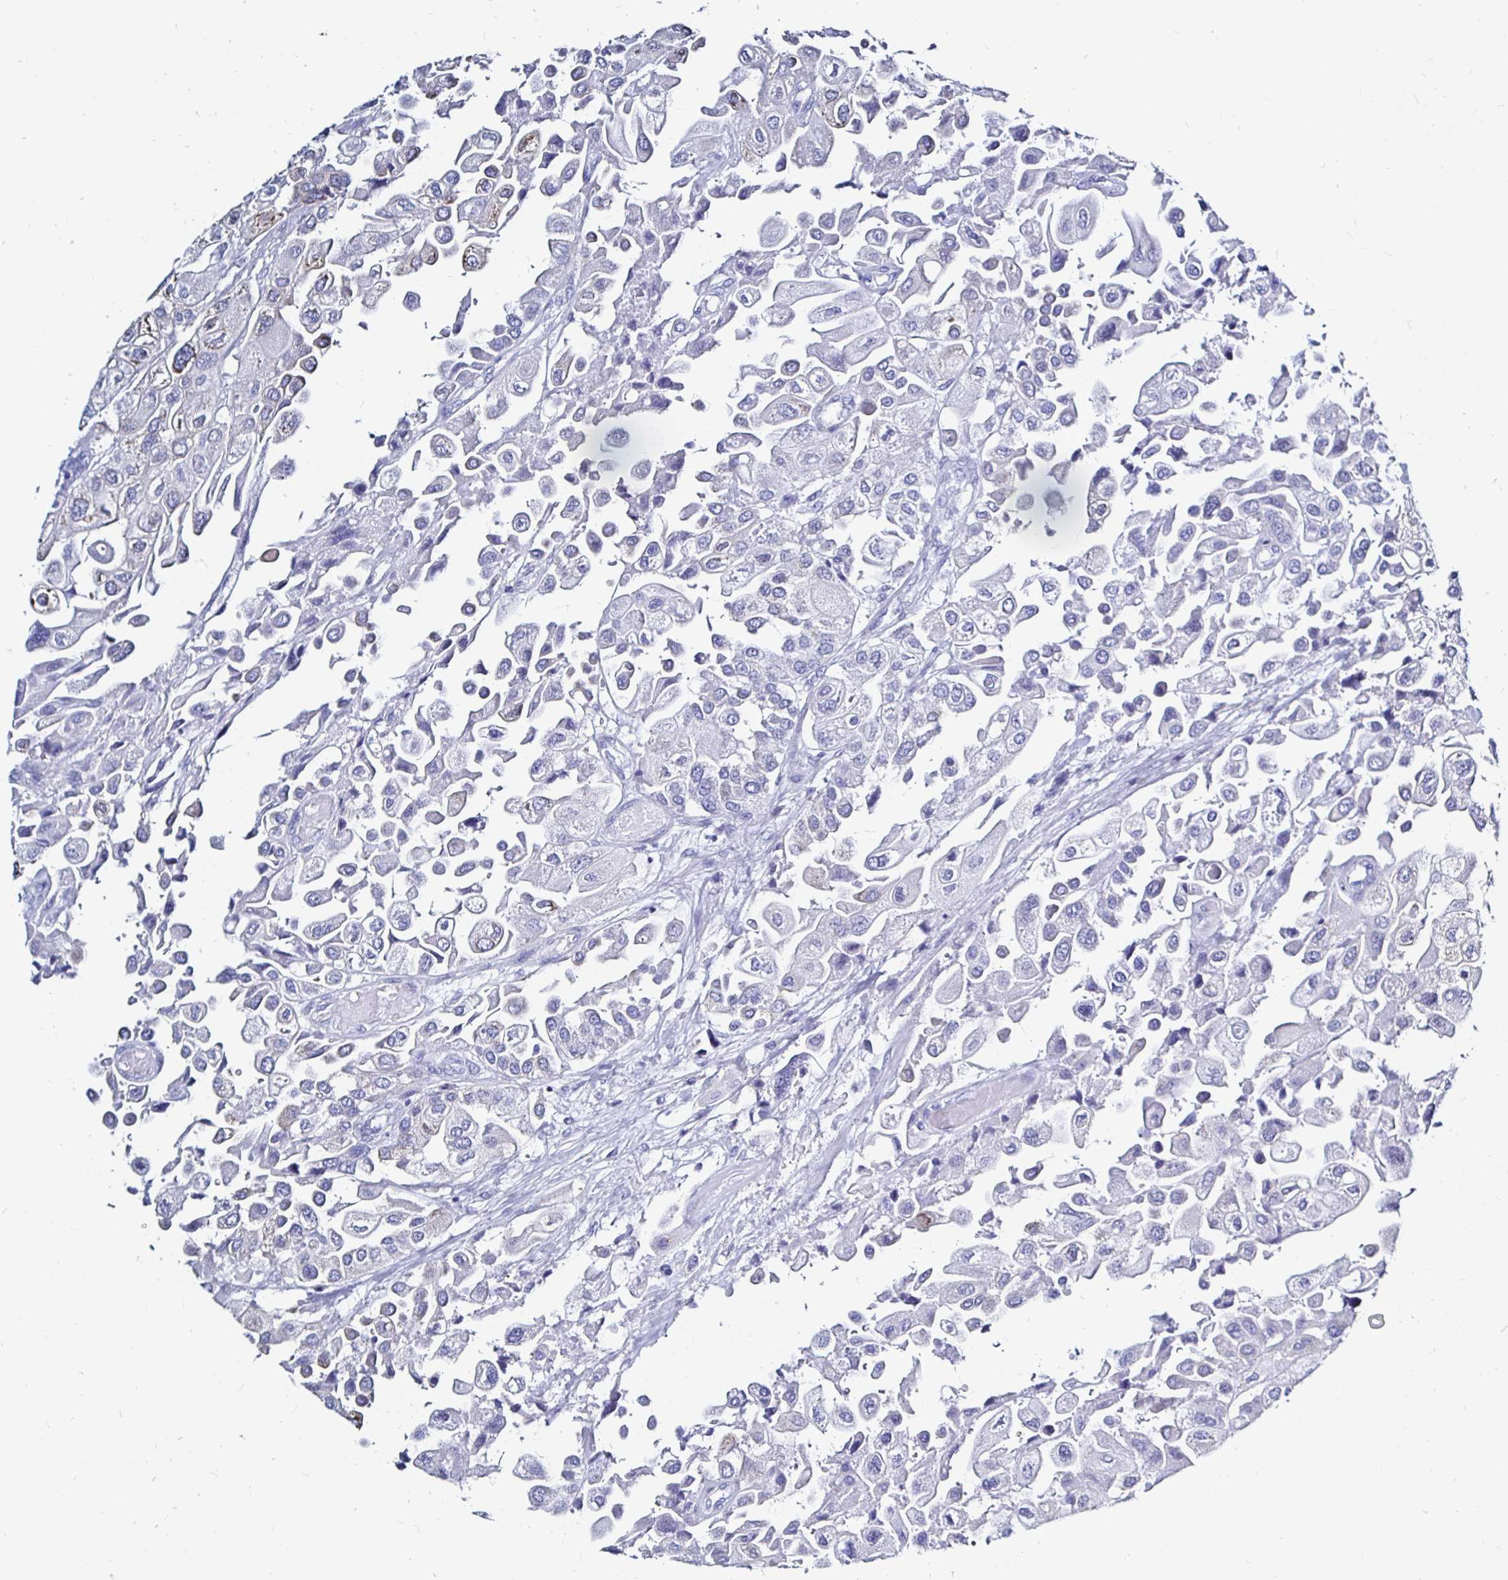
{"staining": {"intensity": "negative", "quantity": "none", "location": "none"}, "tissue": "urothelial cancer", "cell_type": "Tumor cells", "image_type": "cancer", "snomed": [{"axis": "morphology", "description": "Urothelial carcinoma, High grade"}, {"axis": "topography", "description": "Urinary bladder"}], "caption": "An immunohistochemistry histopathology image of urothelial cancer is shown. There is no staining in tumor cells of urothelial cancer.", "gene": "LUZP4", "patient": {"sex": "female", "age": 64}}